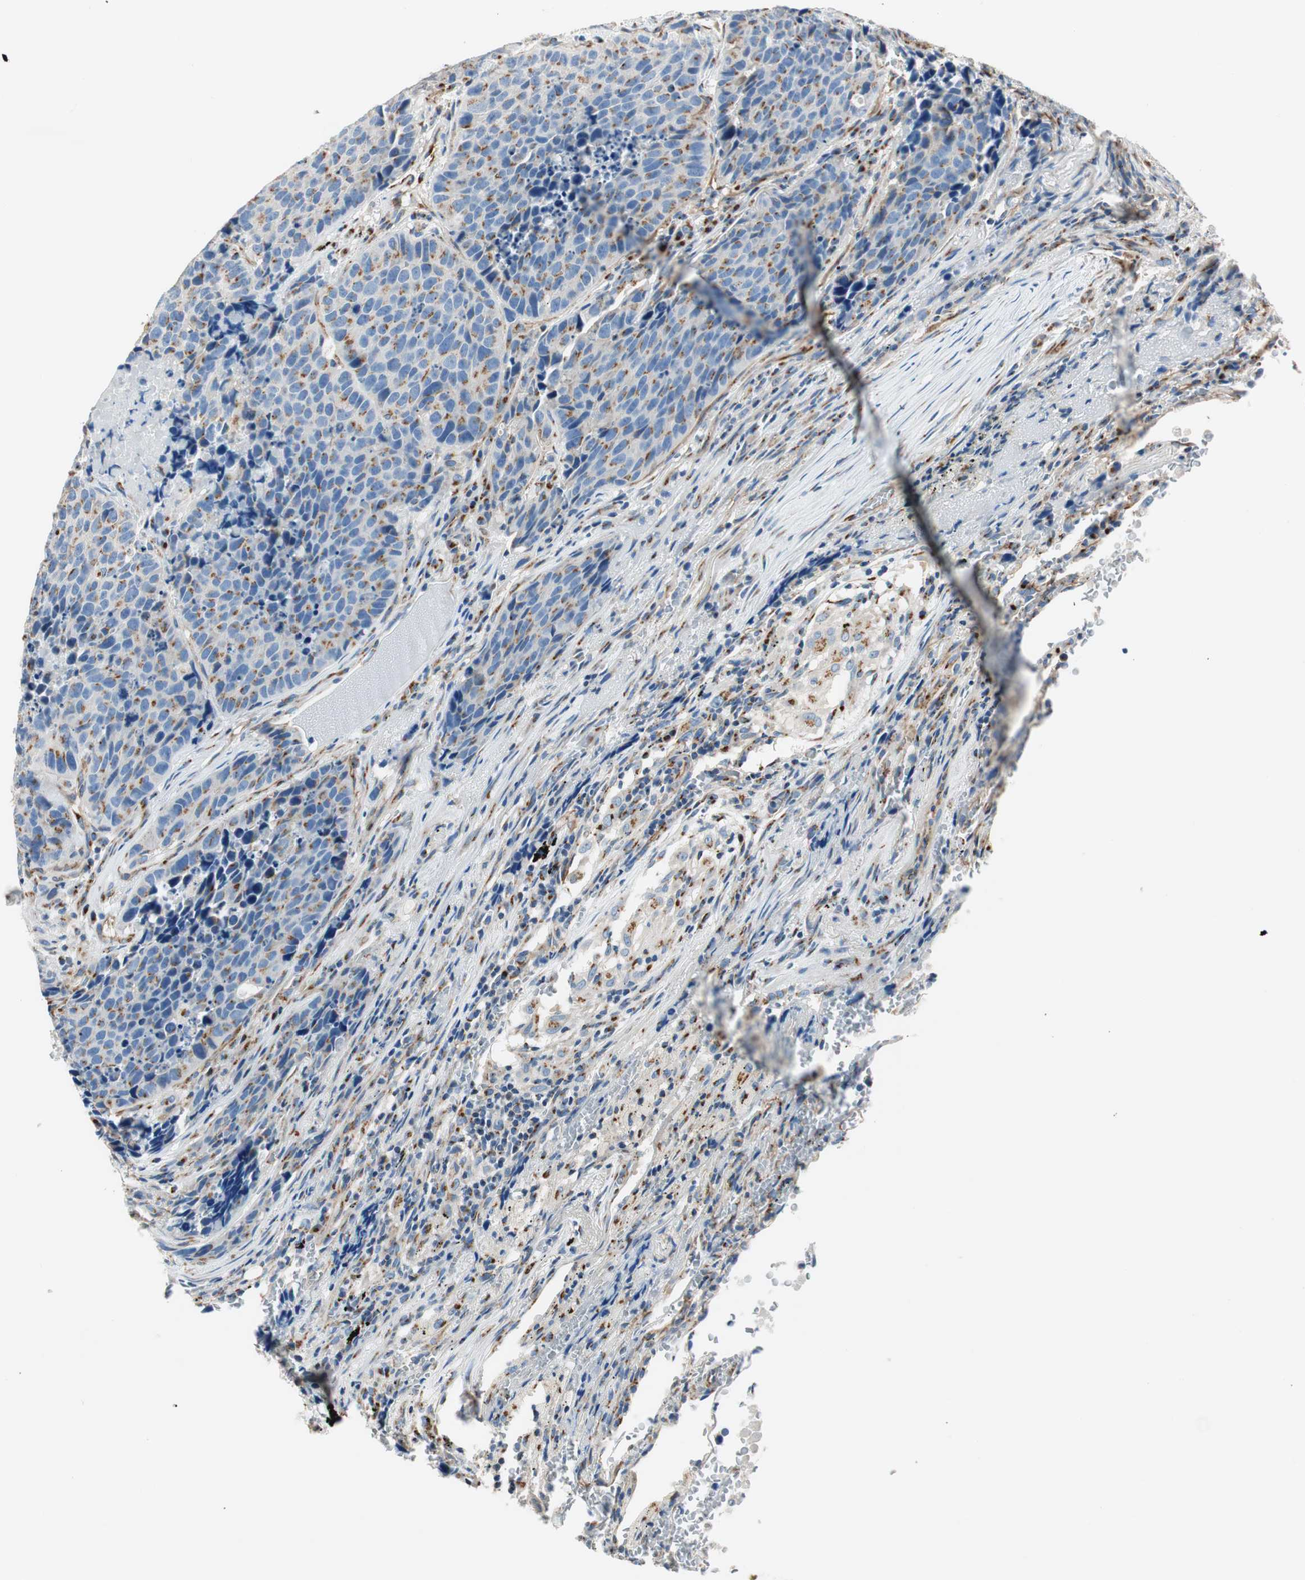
{"staining": {"intensity": "moderate", "quantity": ">75%", "location": "cytoplasmic/membranous"}, "tissue": "carcinoid", "cell_type": "Tumor cells", "image_type": "cancer", "snomed": [{"axis": "morphology", "description": "Carcinoid, malignant, NOS"}, {"axis": "topography", "description": "Lung"}], "caption": "Protein expression analysis of carcinoid (malignant) reveals moderate cytoplasmic/membranous positivity in about >75% of tumor cells.", "gene": "TMF1", "patient": {"sex": "male", "age": 60}}